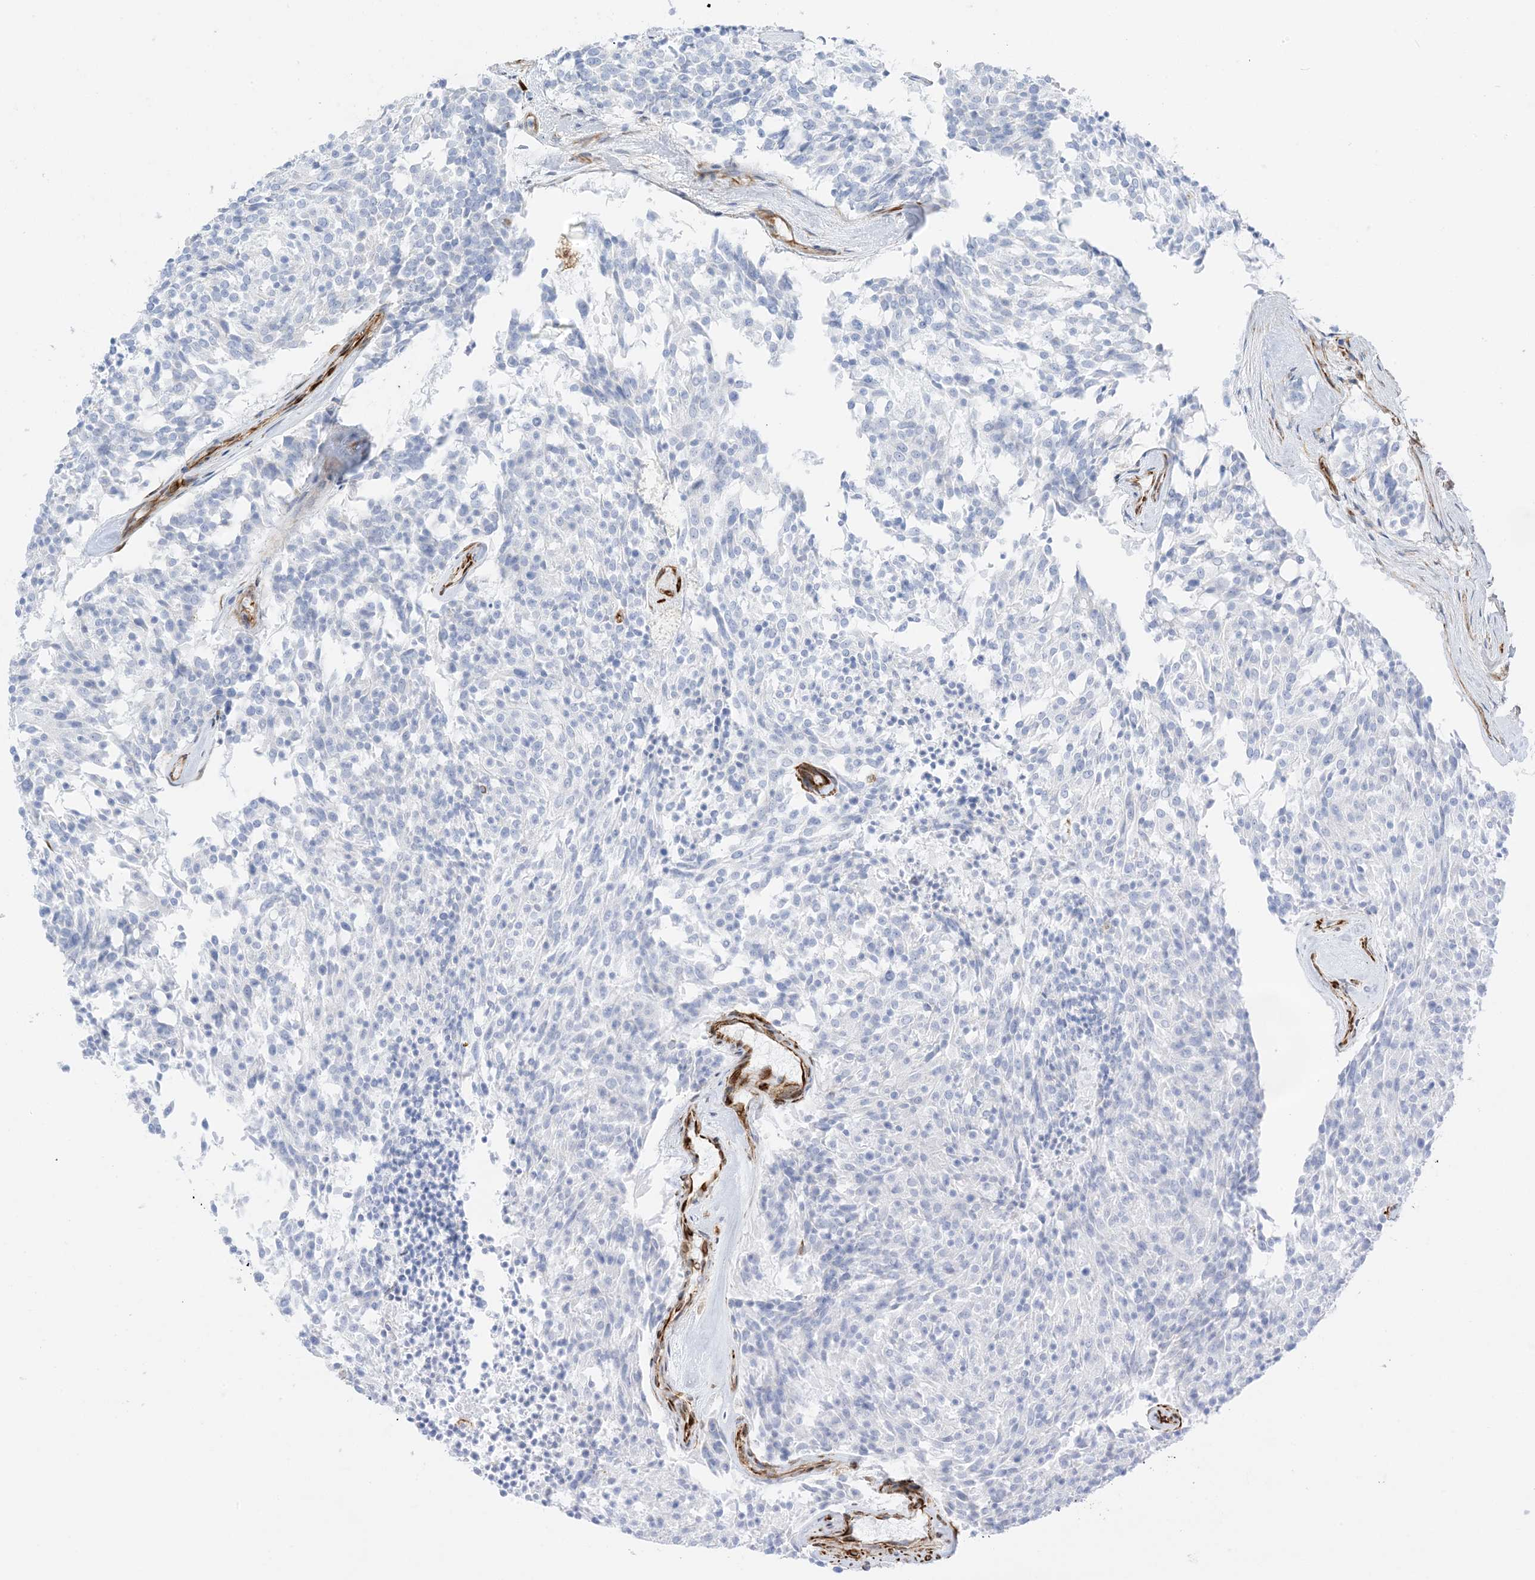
{"staining": {"intensity": "negative", "quantity": "none", "location": "none"}, "tissue": "carcinoid", "cell_type": "Tumor cells", "image_type": "cancer", "snomed": [{"axis": "morphology", "description": "Carcinoid, malignant, NOS"}, {"axis": "topography", "description": "Pancreas"}], "caption": "Histopathology image shows no significant protein staining in tumor cells of carcinoid (malignant).", "gene": "PID1", "patient": {"sex": "female", "age": 54}}